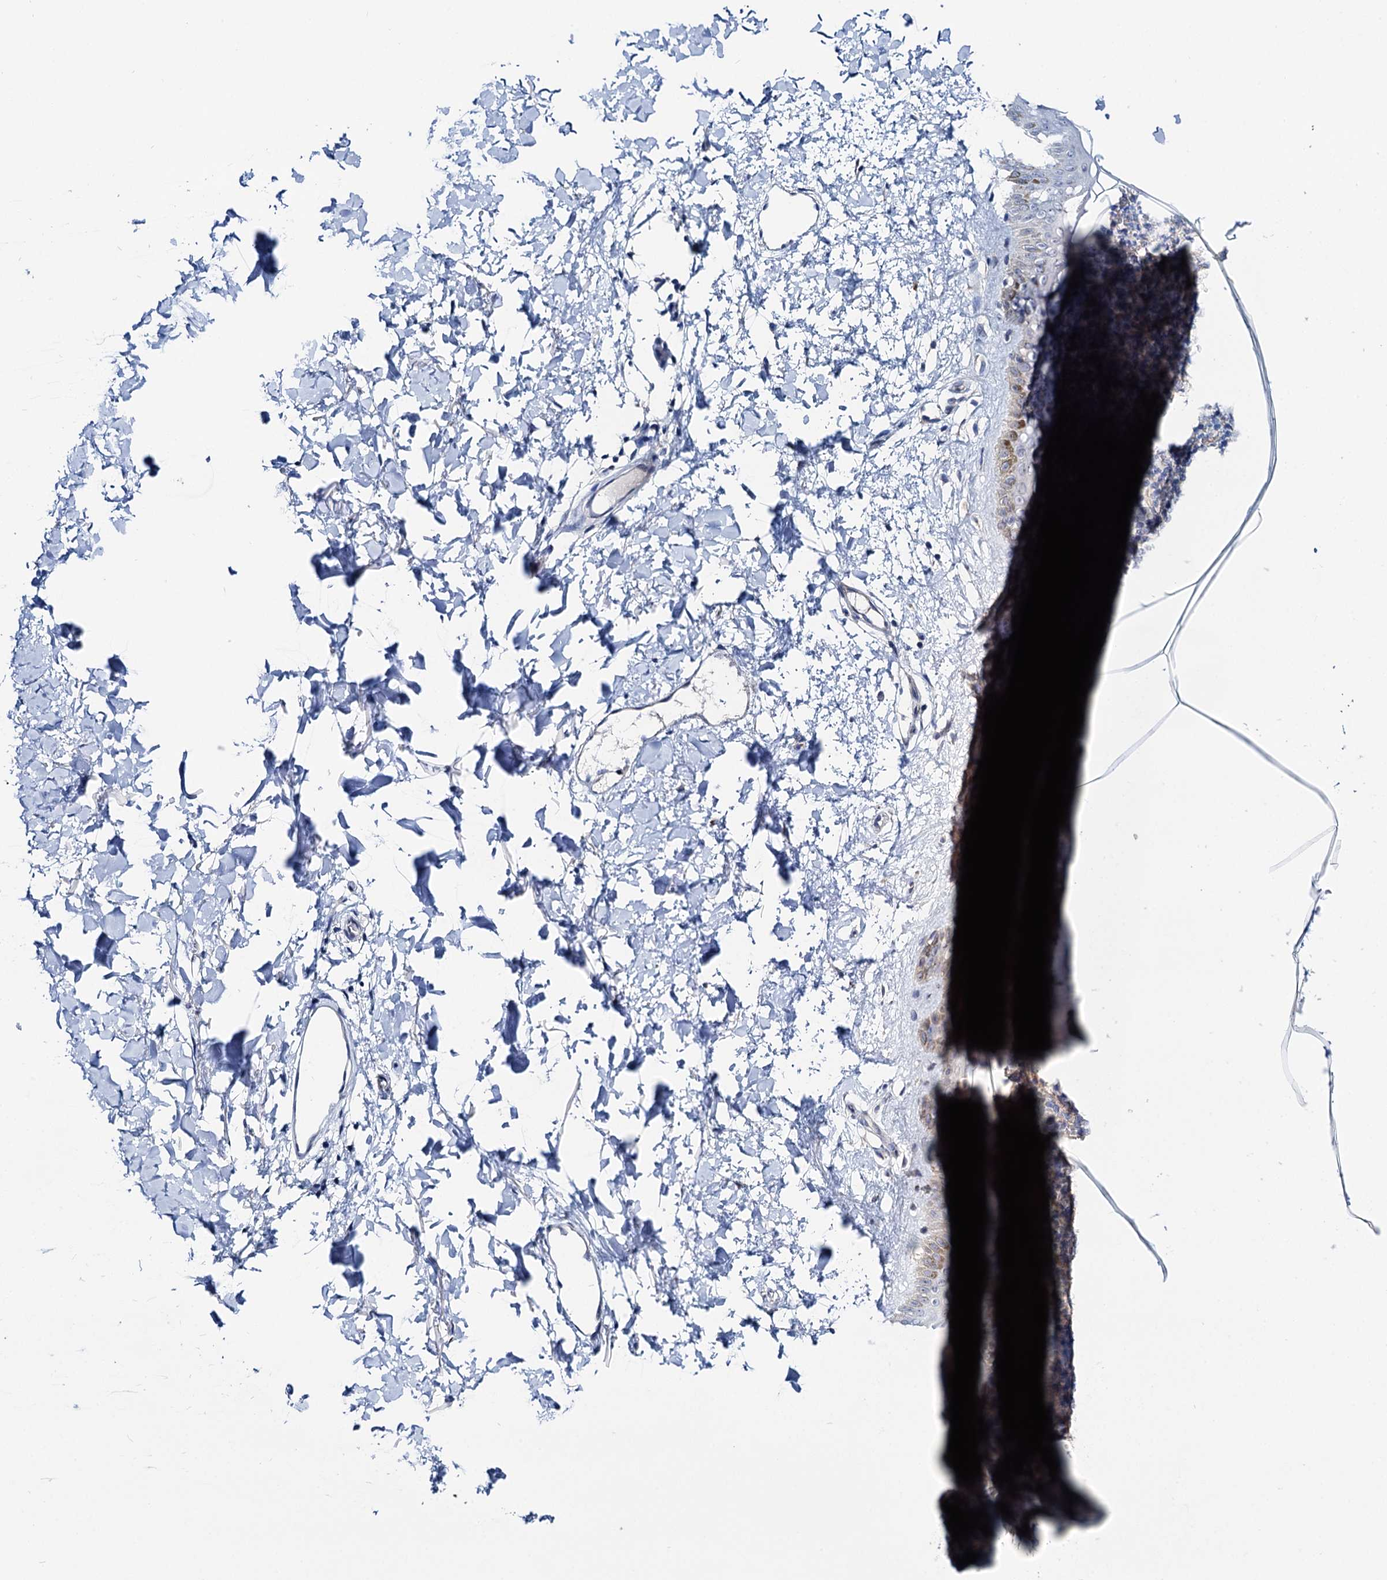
{"staining": {"intensity": "negative", "quantity": "none", "location": "none"}, "tissue": "skin", "cell_type": "Fibroblasts", "image_type": "normal", "snomed": [{"axis": "morphology", "description": "Normal tissue, NOS"}, {"axis": "topography", "description": "Skin"}], "caption": "An IHC histopathology image of benign skin is shown. There is no staining in fibroblasts of skin.", "gene": "SHROOM1", "patient": {"sex": "female", "age": 58}}